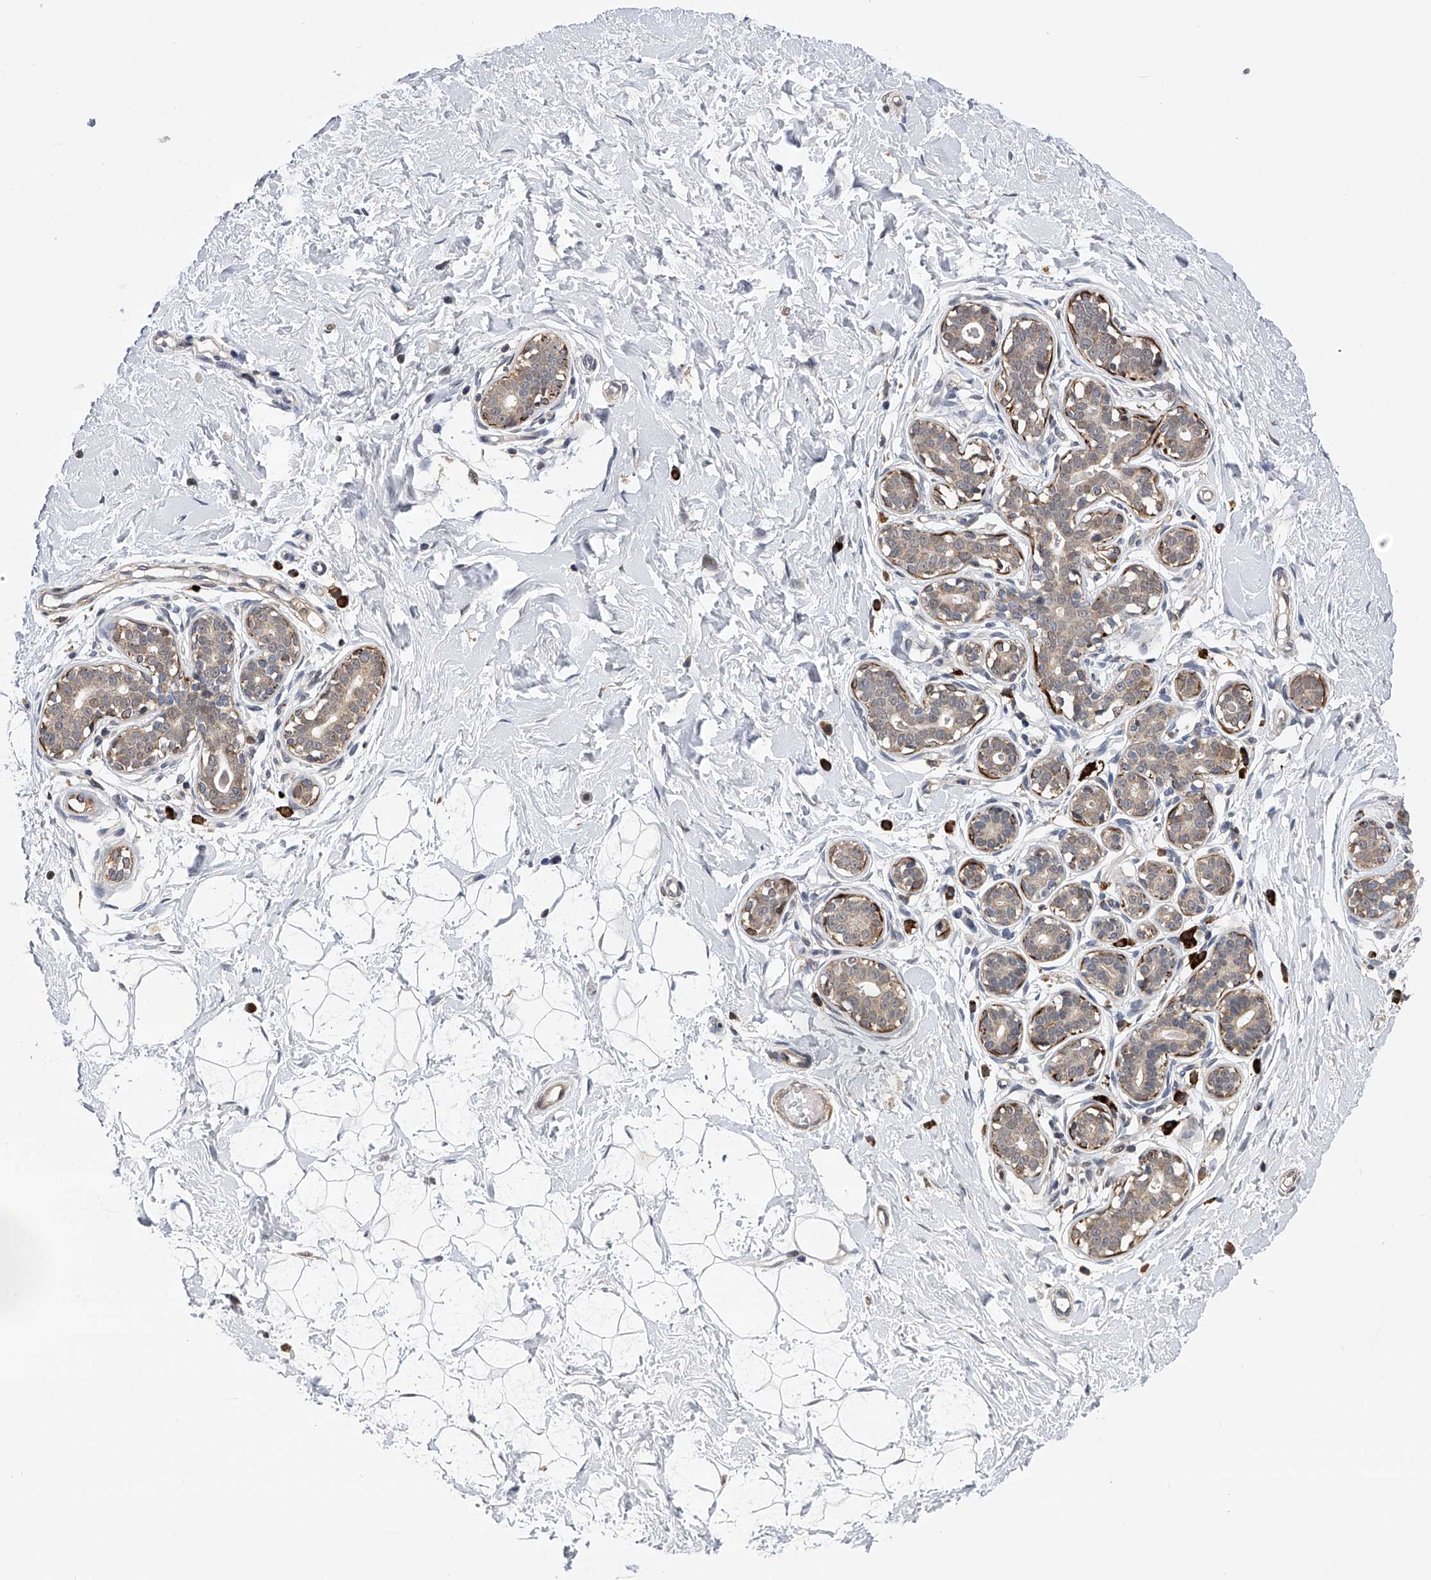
{"staining": {"intensity": "negative", "quantity": "none", "location": "none"}, "tissue": "breast", "cell_type": "Adipocytes", "image_type": "normal", "snomed": [{"axis": "morphology", "description": "Normal tissue, NOS"}, {"axis": "morphology", "description": "Adenoma, NOS"}, {"axis": "topography", "description": "Breast"}], "caption": "Micrograph shows no protein positivity in adipocytes of normal breast.", "gene": "SPOCK1", "patient": {"sex": "female", "age": 23}}